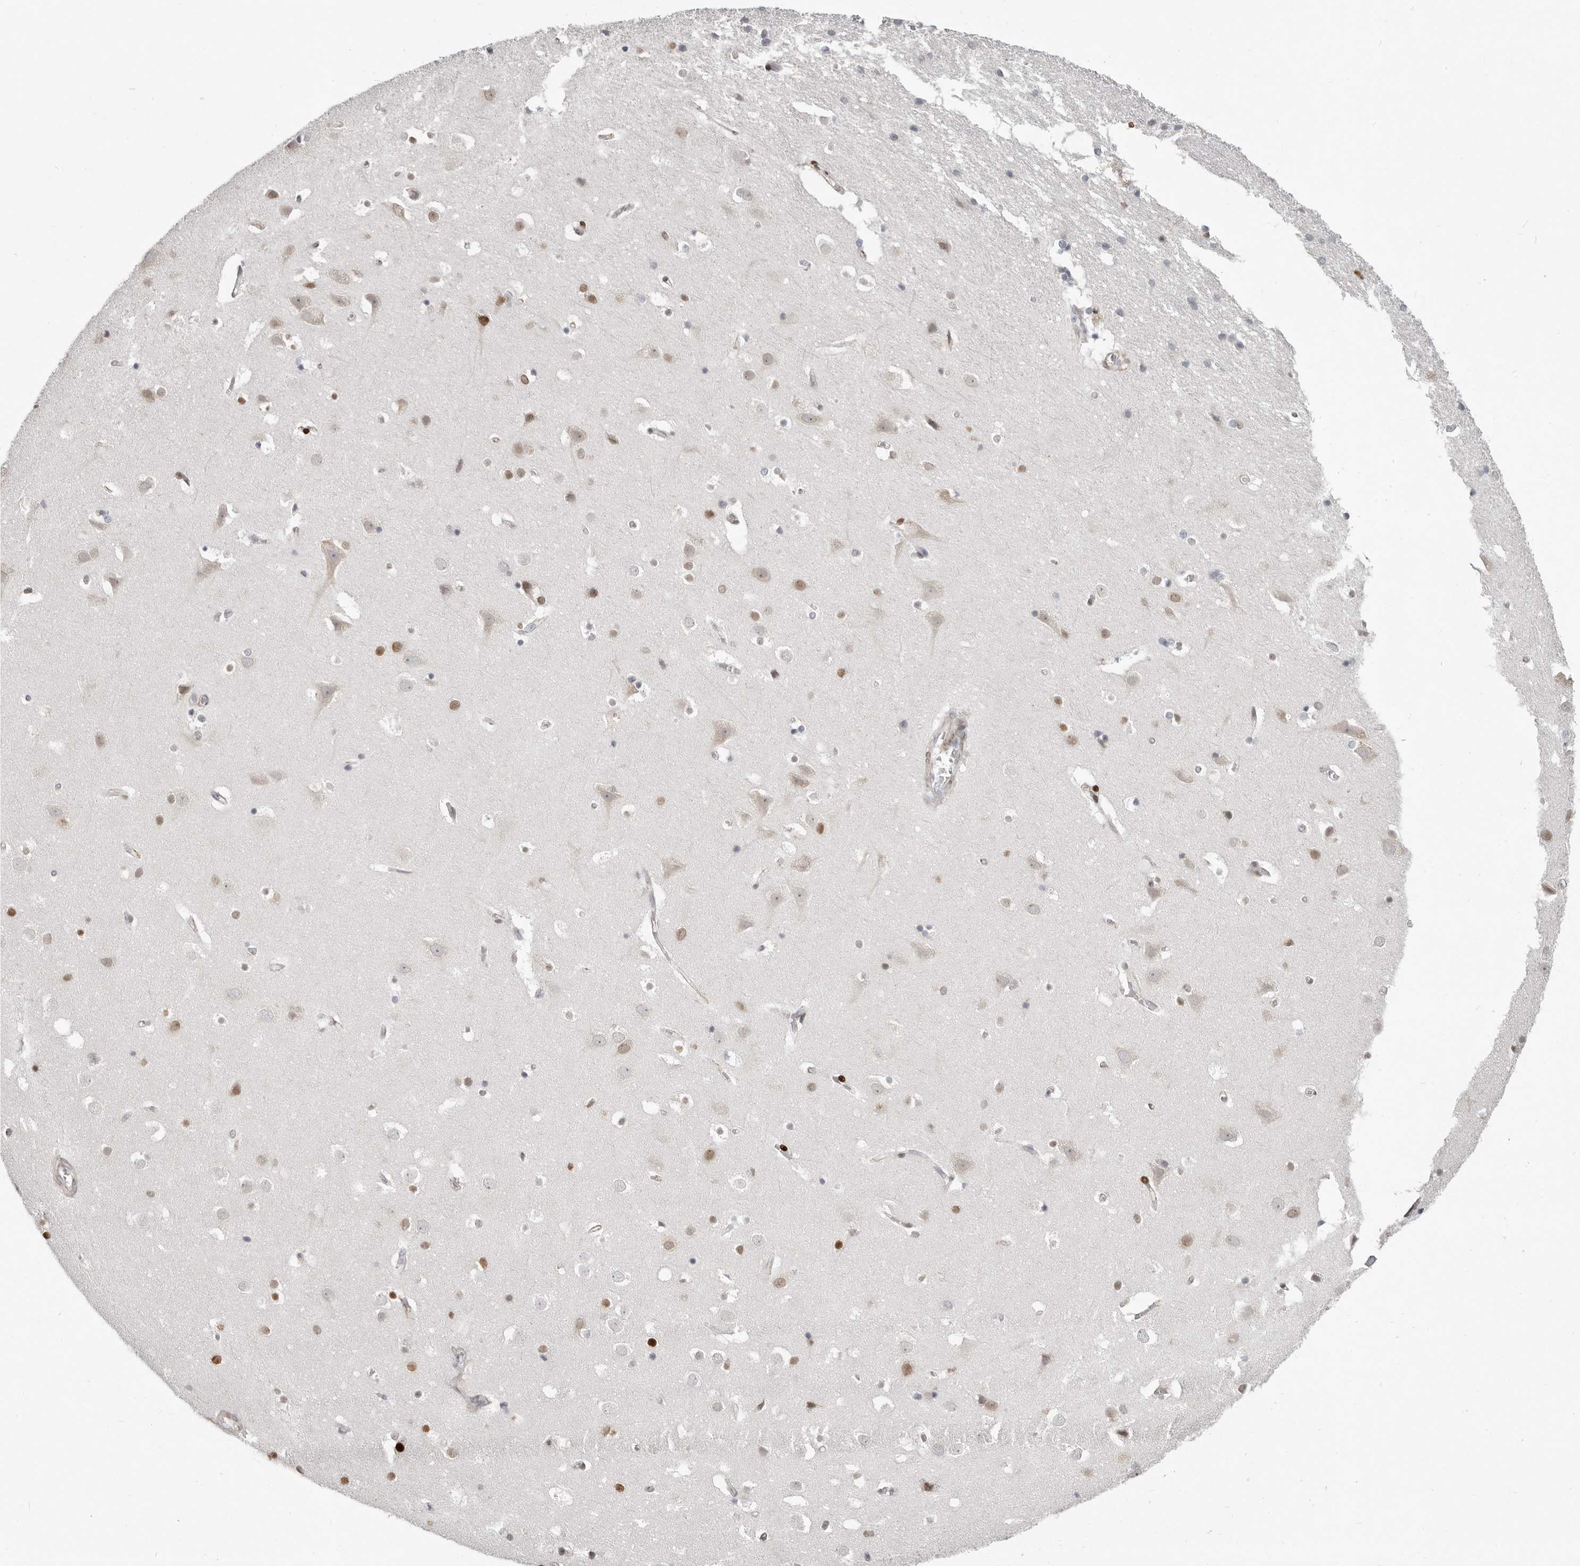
{"staining": {"intensity": "weak", "quantity": "25%-75%", "location": "cytoplasmic/membranous"}, "tissue": "cerebral cortex", "cell_type": "Endothelial cells", "image_type": "normal", "snomed": [{"axis": "morphology", "description": "Normal tissue, NOS"}, {"axis": "topography", "description": "Cerebral cortex"}], "caption": "Immunohistochemical staining of normal cerebral cortex reveals 25%-75% levels of weak cytoplasmic/membranous protein staining in approximately 25%-75% of endothelial cells. (DAB IHC with brightfield microscopy, high magnification).", "gene": "SRP19", "patient": {"sex": "male", "age": 54}}